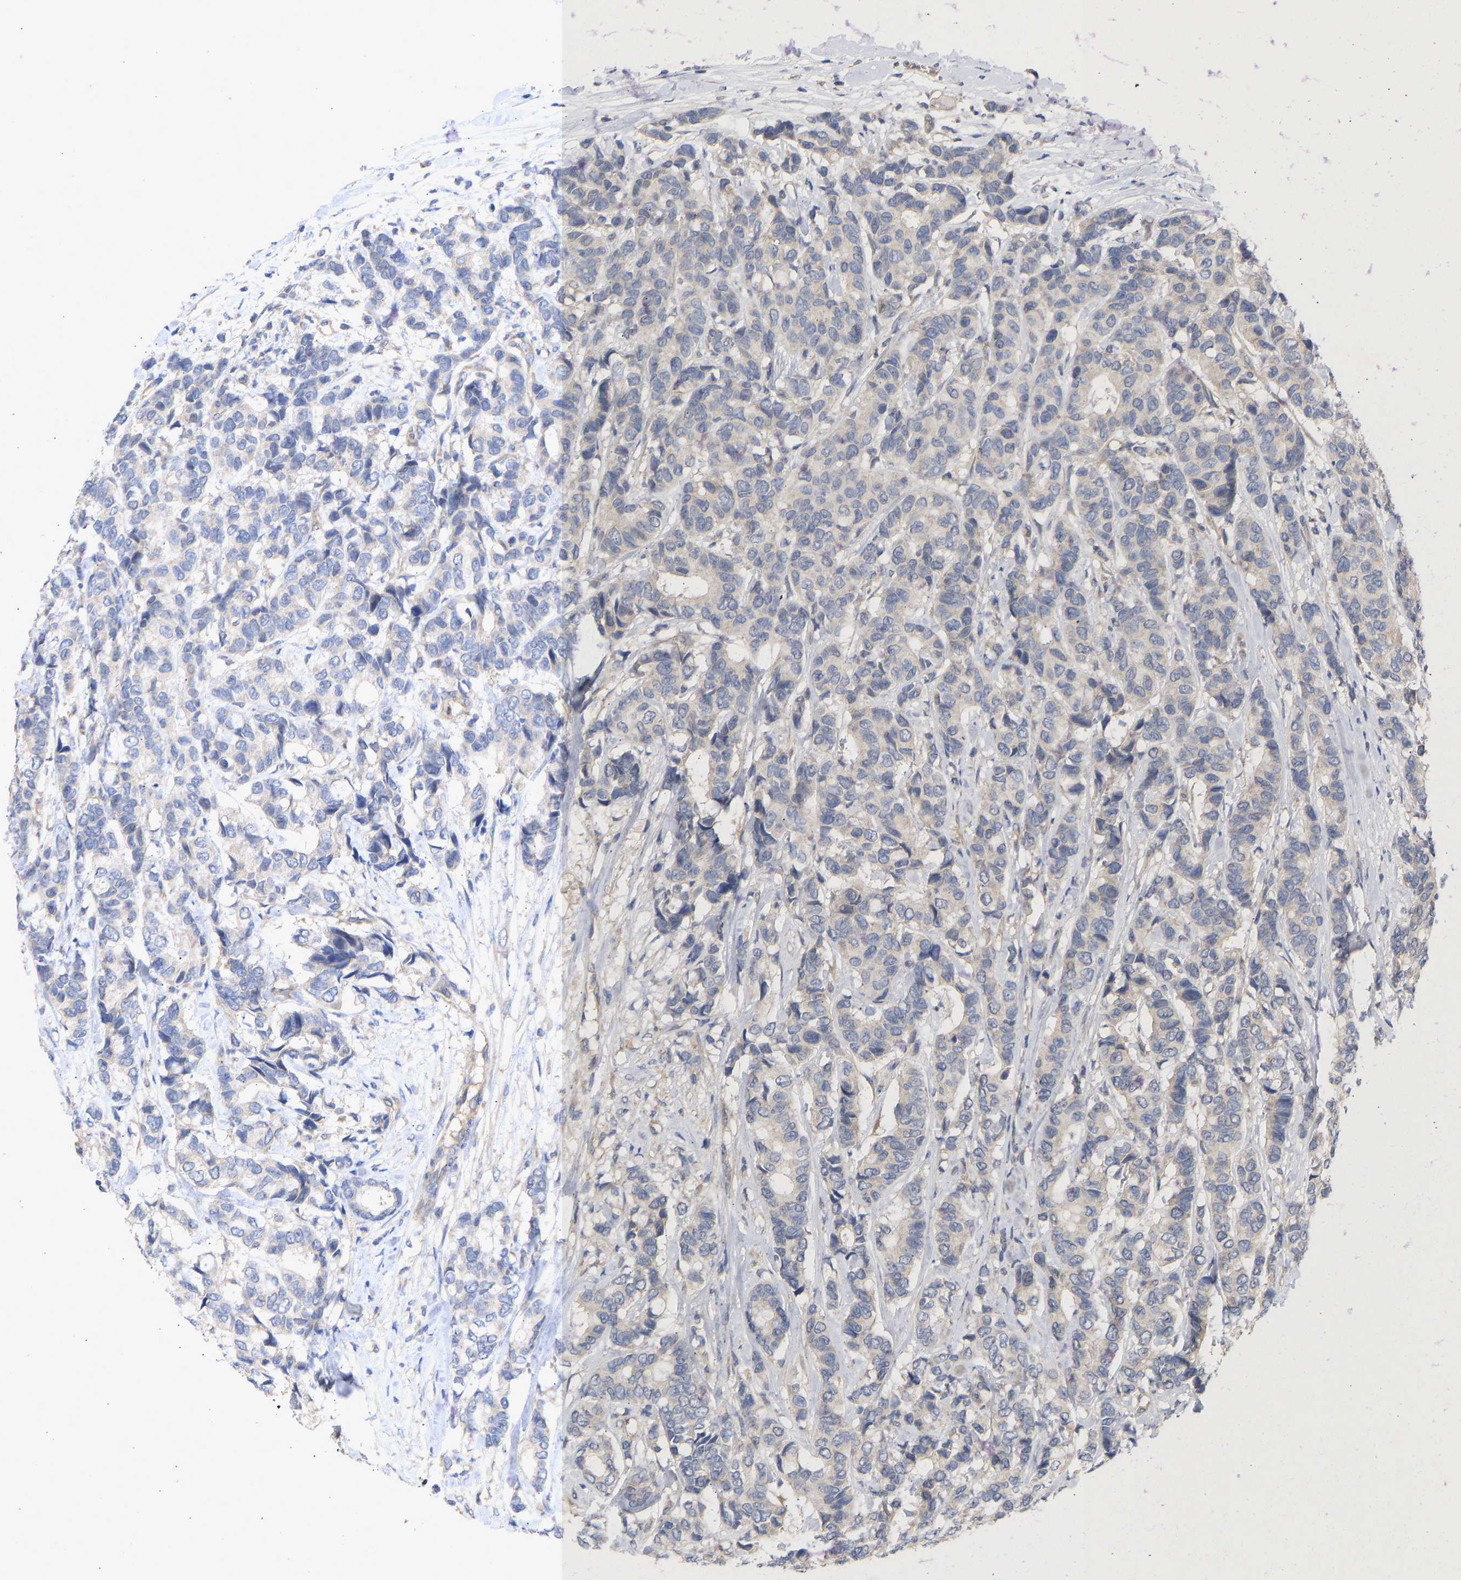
{"staining": {"intensity": "negative", "quantity": "none", "location": "none"}, "tissue": "breast cancer", "cell_type": "Tumor cells", "image_type": "cancer", "snomed": [{"axis": "morphology", "description": "Duct carcinoma"}, {"axis": "topography", "description": "Breast"}], "caption": "Tumor cells are negative for protein expression in human breast cancer (intraductal carcinoma).", "gene": "MAP2K3", "patient": {"sex": "female", "age": 87}}